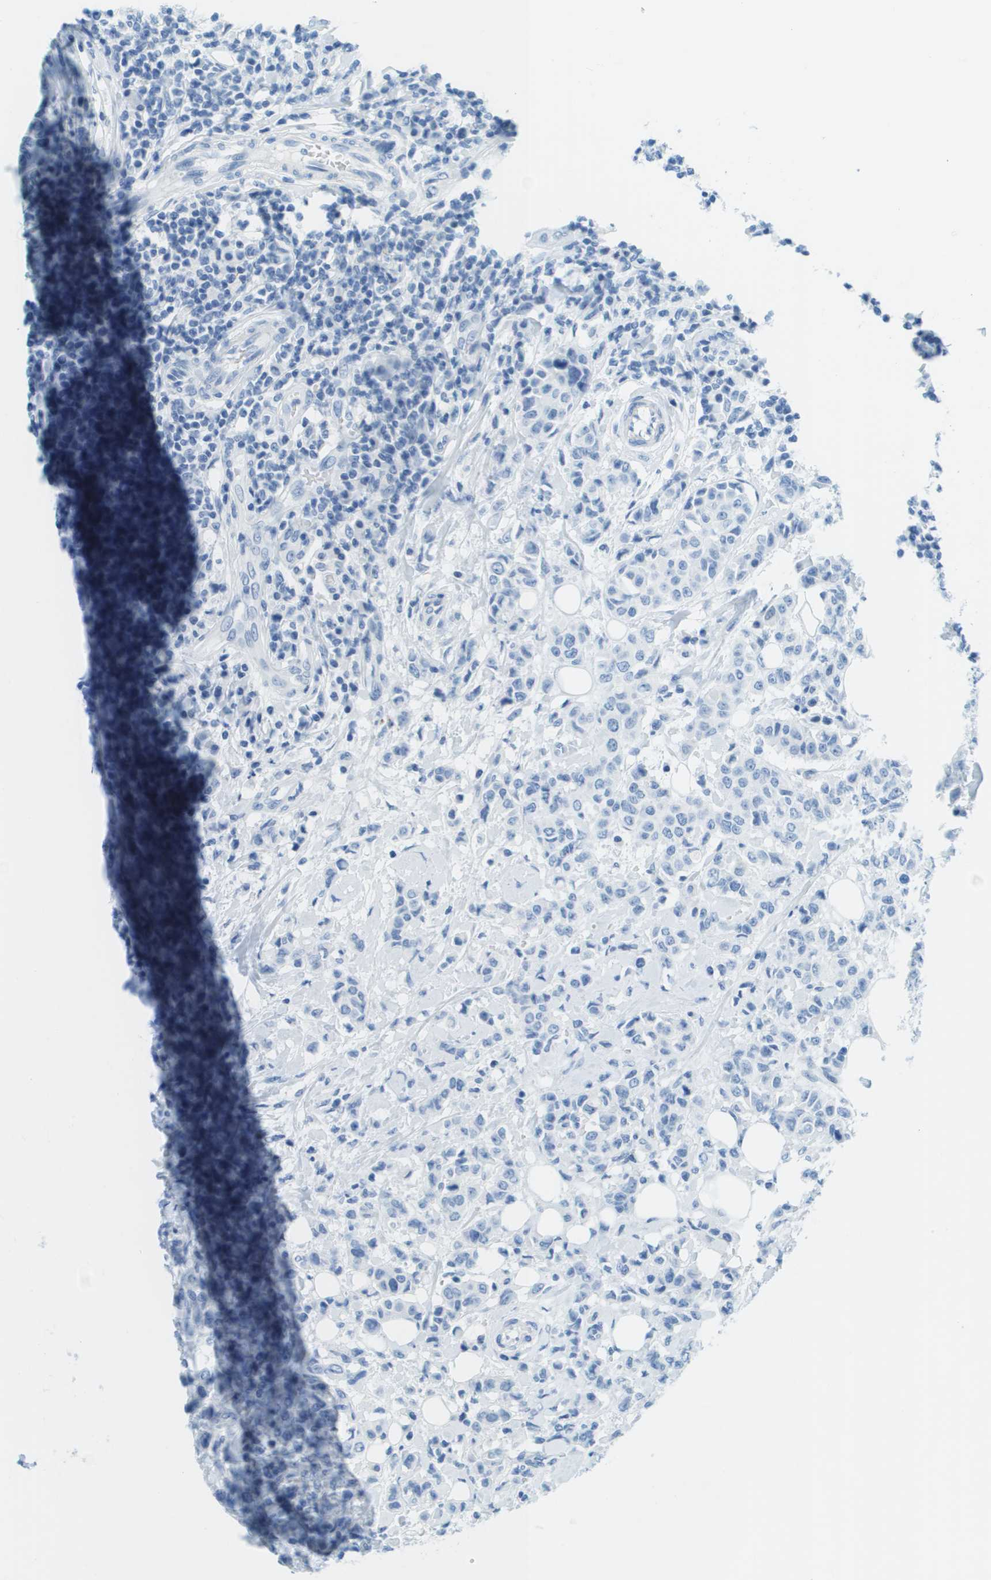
{"staining": {"intensity": "negative", "quantity": "none", "location": "none"}, "tissue": "breast cancer", "cell_type": "Tumor cells", "image_type": "cancer", "snomed": [{"axis": "morphology", "description": "Duct carcinoma"}, {"axis": "topography", "description": "Breast"}], "caption": "Immunohistochemical staining of breast cancer (intraductal carcinoma) displays no significant staining in tumor cells. (DAB immunohistochemistry (IHC) visualized using brightfield microscopy, high magnification).", "gene": "CDHR2", "patient": {"sex": "female", "age": 27}}